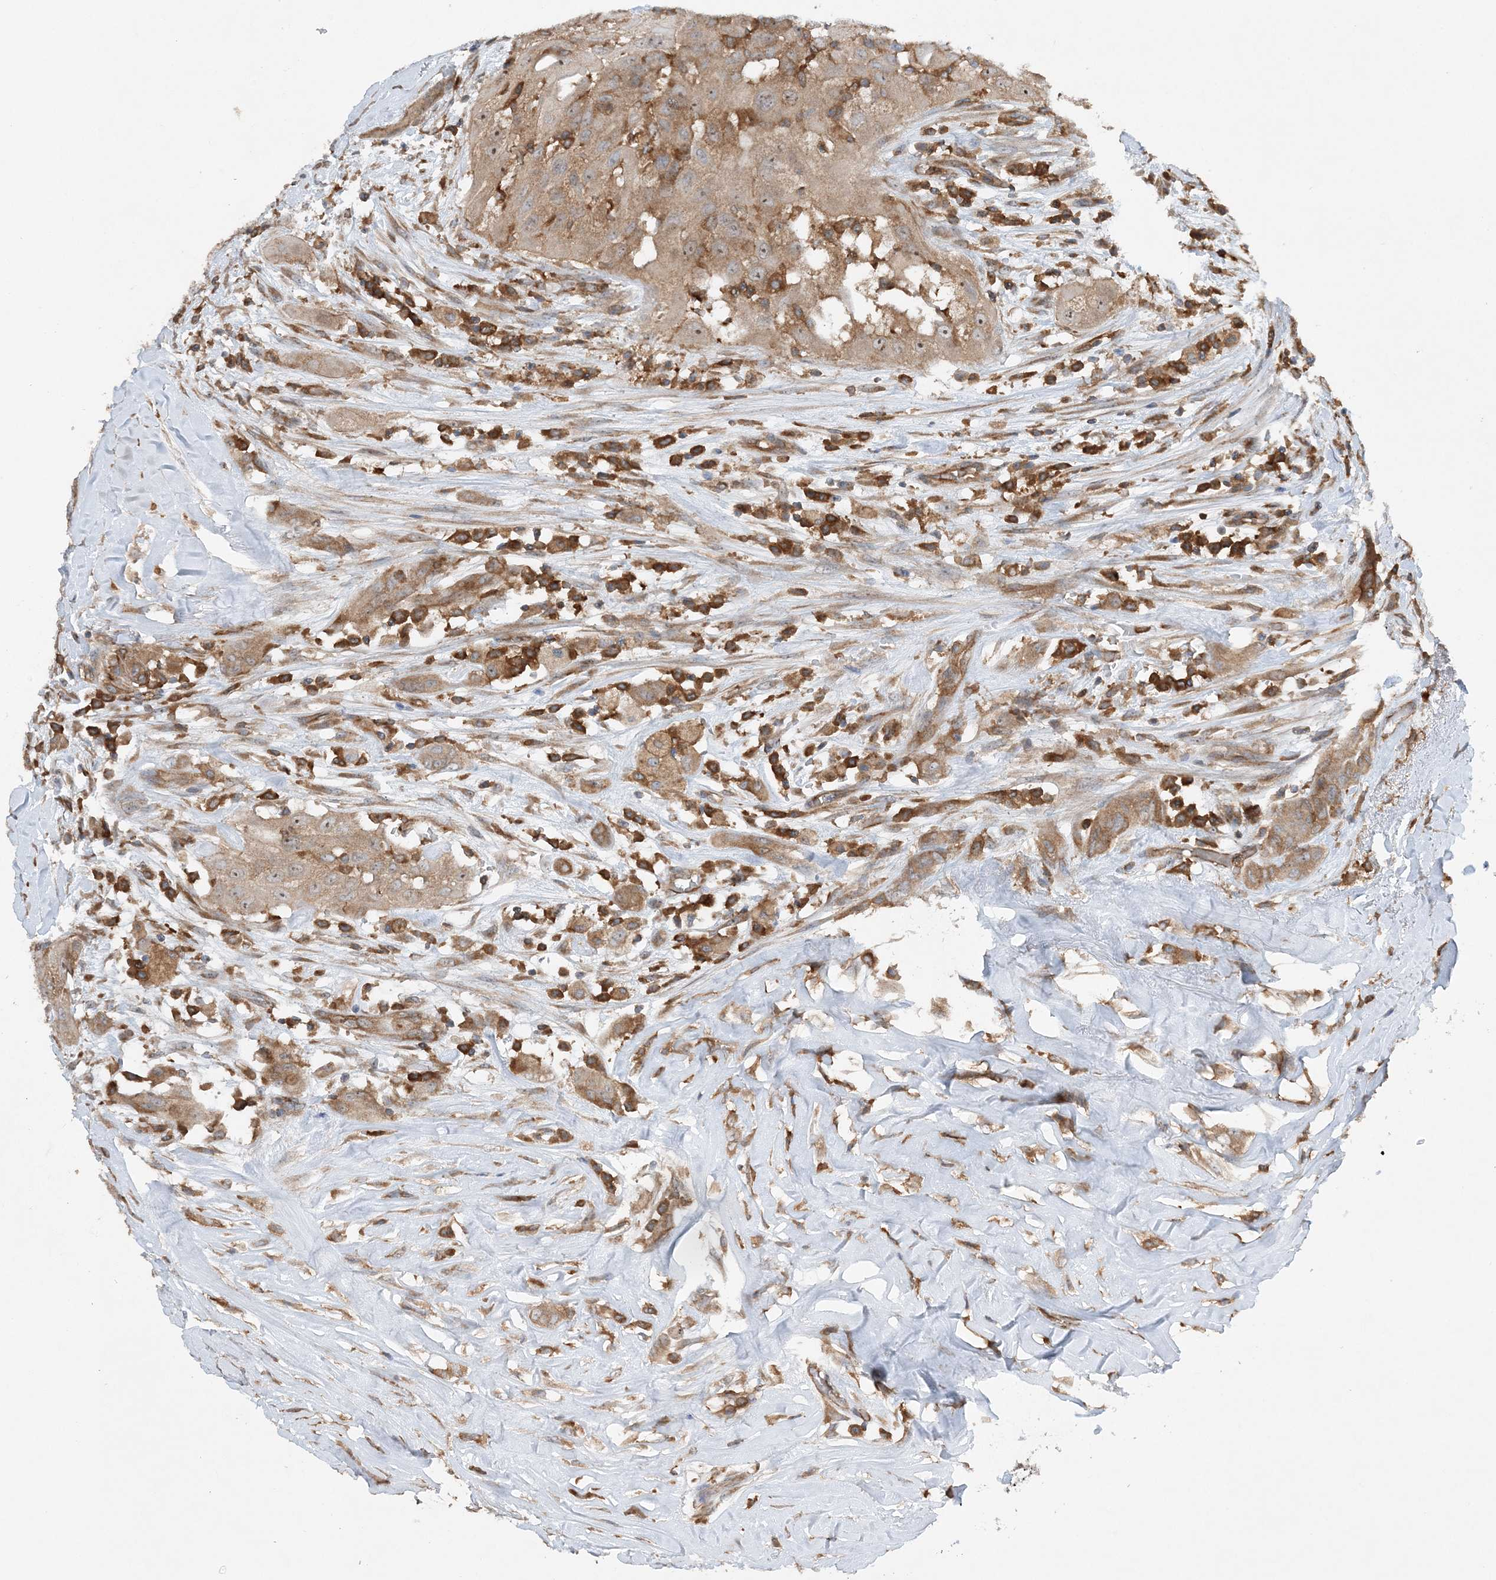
{"staining": {"intensity": "moderate", "quantity": "25%-75%", "location": "cytoplasmic/membranous"}, "tissue": "thyroid cancer", "cell_type": "Tumor cells", "image_type": "cancer", "snomed": [{"axis": "morphology", "description": "Papillary adenocarcinoma, NOS"}, {"axis": "topography", "description": "Thyroid gland"}], "caption": "A micrograph of human papillary adenocarcinoma (thyroid) stained for a protein reveals moderate cytoplasmic/membranous brown staining in tumor cells.", "gene": "ACAP2", "patient": {"sex": "female", "age": 59}}